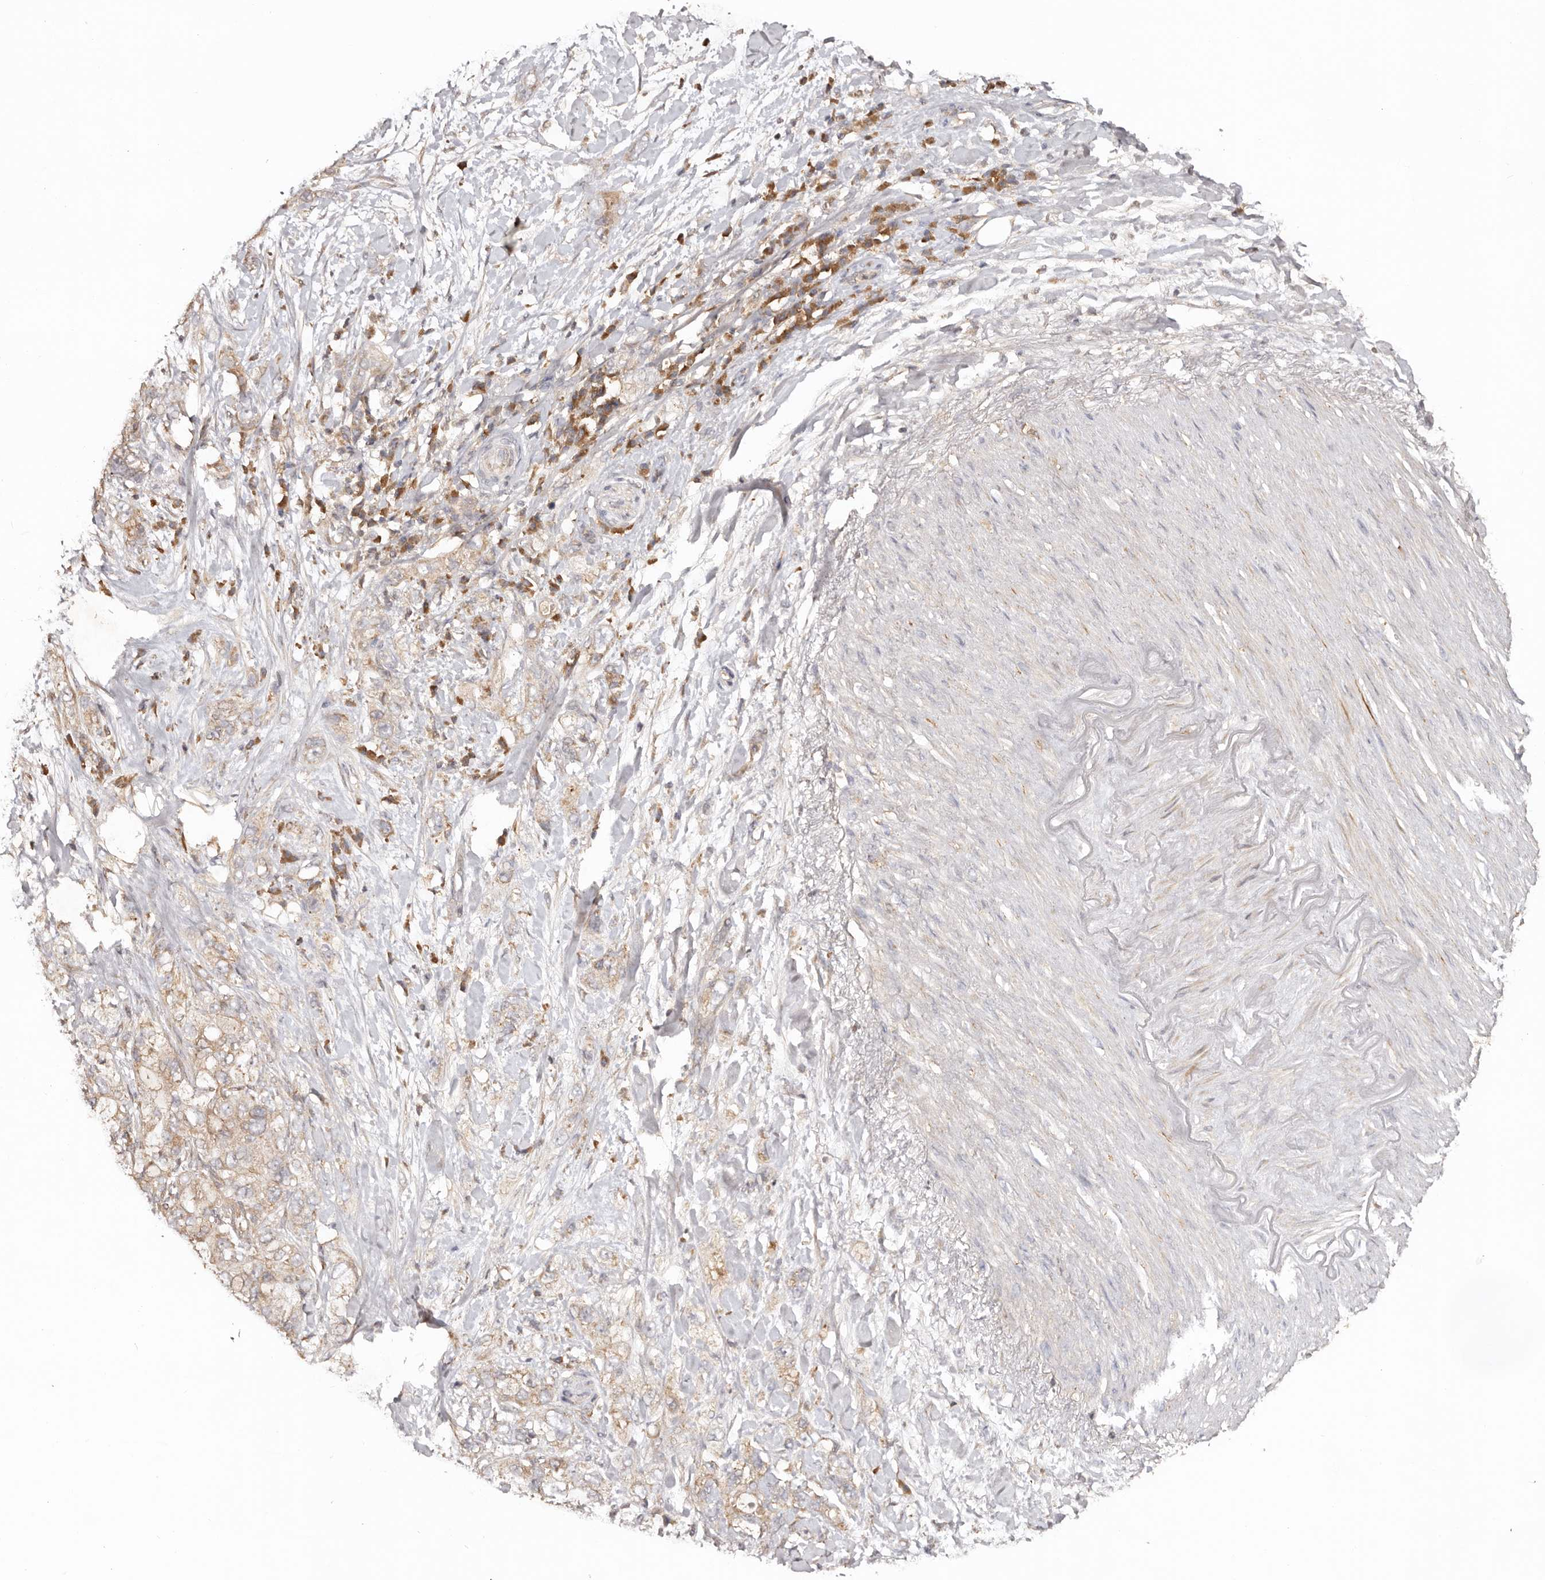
{"staining": {"intensity": "weak", "quantity": ">75%", "location": "cytoplasmic/membranous"}, "tissue": "pancreatic cancer", "cell_type": "Tumor cells", "image_type": "cancer", "snomed": [{"axis": "morphology", "description": "Adenocarcinoma, NOS"}, {"axis": "topography", "description": "Pancreas"}], "caption": "Pancreatic cancer (adenocarcinoma) stained for a protein (brown) displays weak cytoplasmic/membranous positive staining in about >75% of tumor cells.", "gene": "PKIB", "patient": {"sex": "female", "age": 73}}